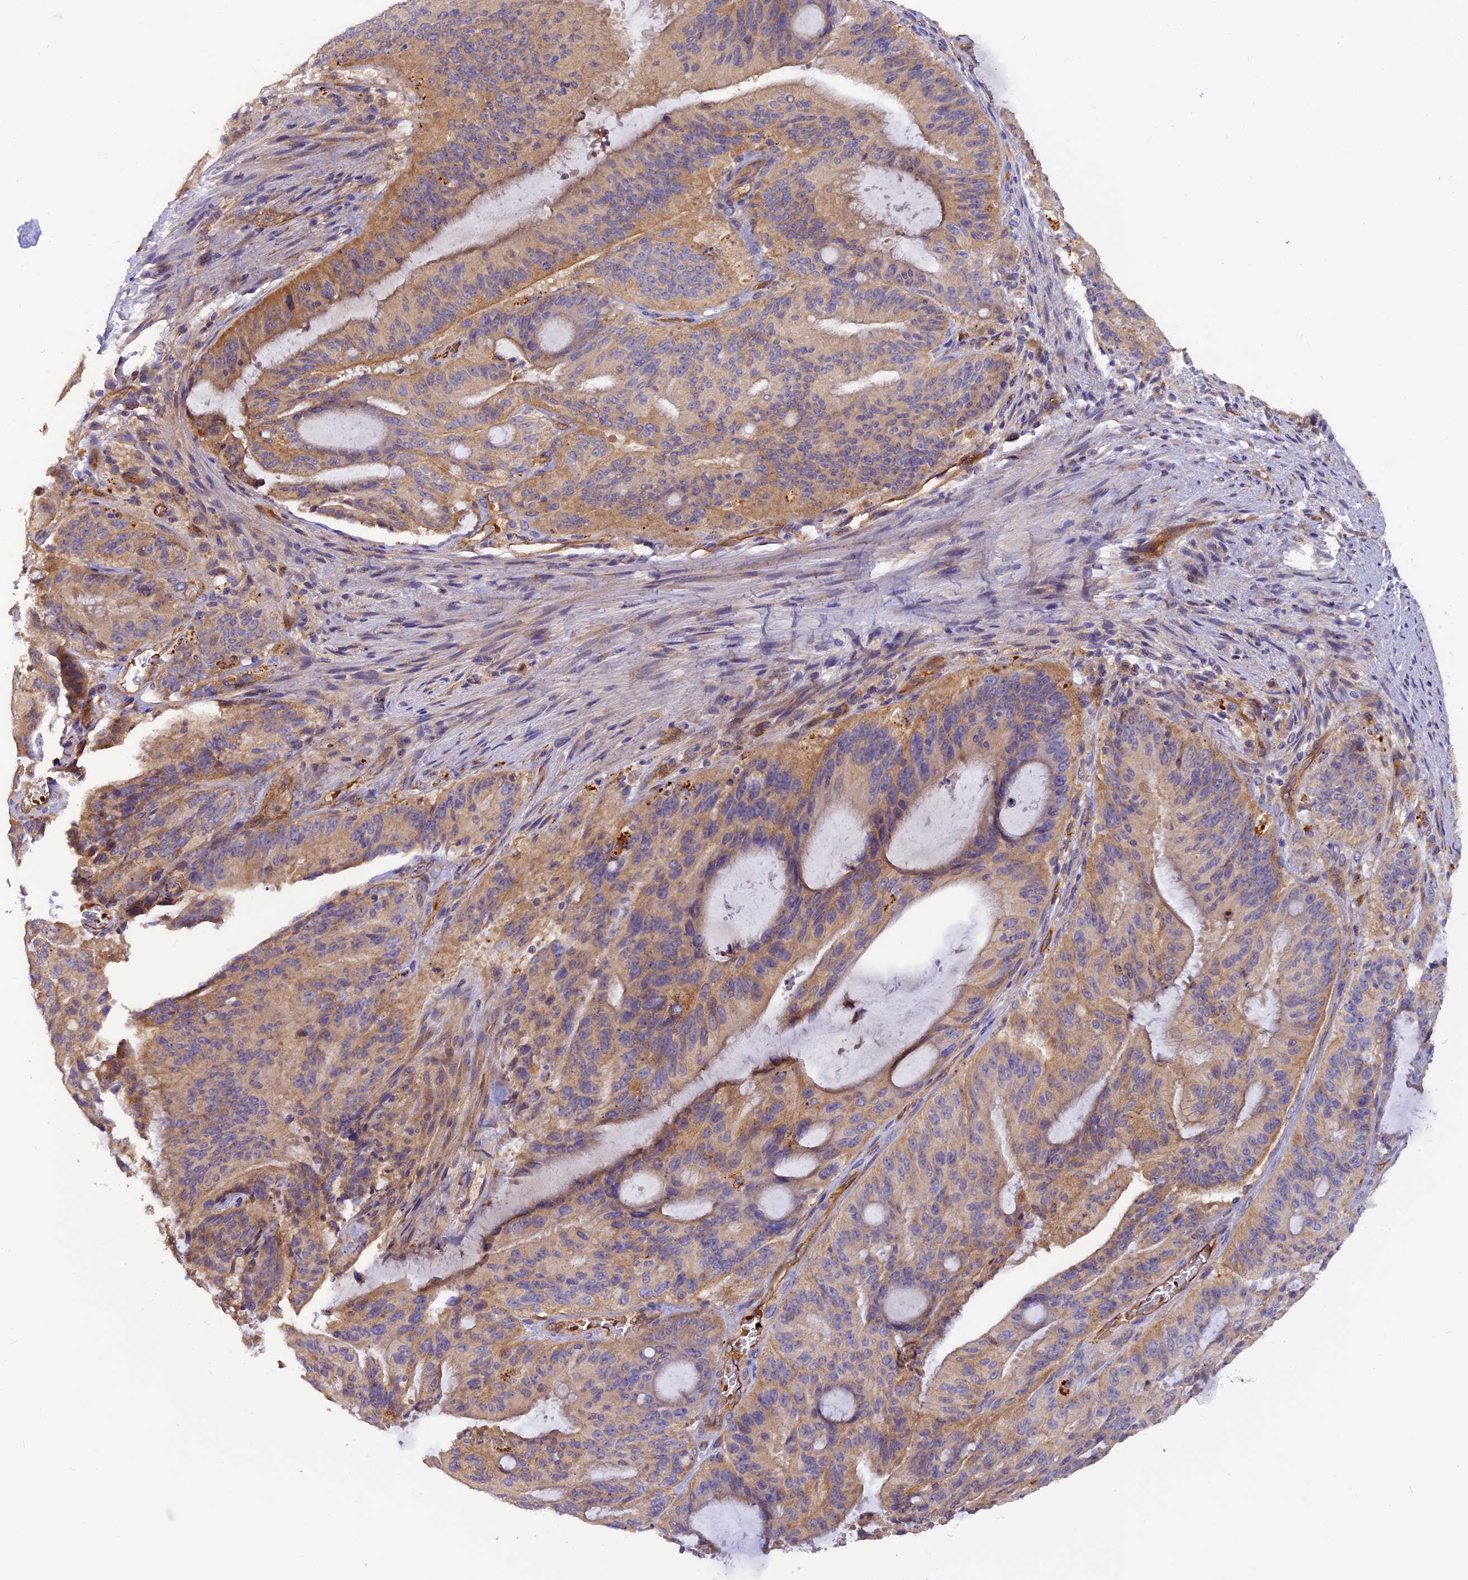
{"staining": {"intensity": "moderate", "quantity": ">75%", "location": "cytoplasmic/membranous"}, "tissue": "liver cancer", "cell_type": "Tumor cells", "image_type": "cancer", "snomed": [{"axis": "morphology", "description": "Normal tissue, NOS"}, {"axis": "morphology", "description": "Cholangiocarcinoma"}, {"axis": "topography", "description": "Liver"}, {"axis": "topography", "description": "Peripheral nerve tissue"}], "caption": "Liver cancer stained for a protein shows moderate cytoplasmic/membranous positivity in tumor cells. (DAB = brown stain, brightfield microscopy at high magnification).", "gene": "DUS3L", "patient": {"sex": "female", "age": 73}}